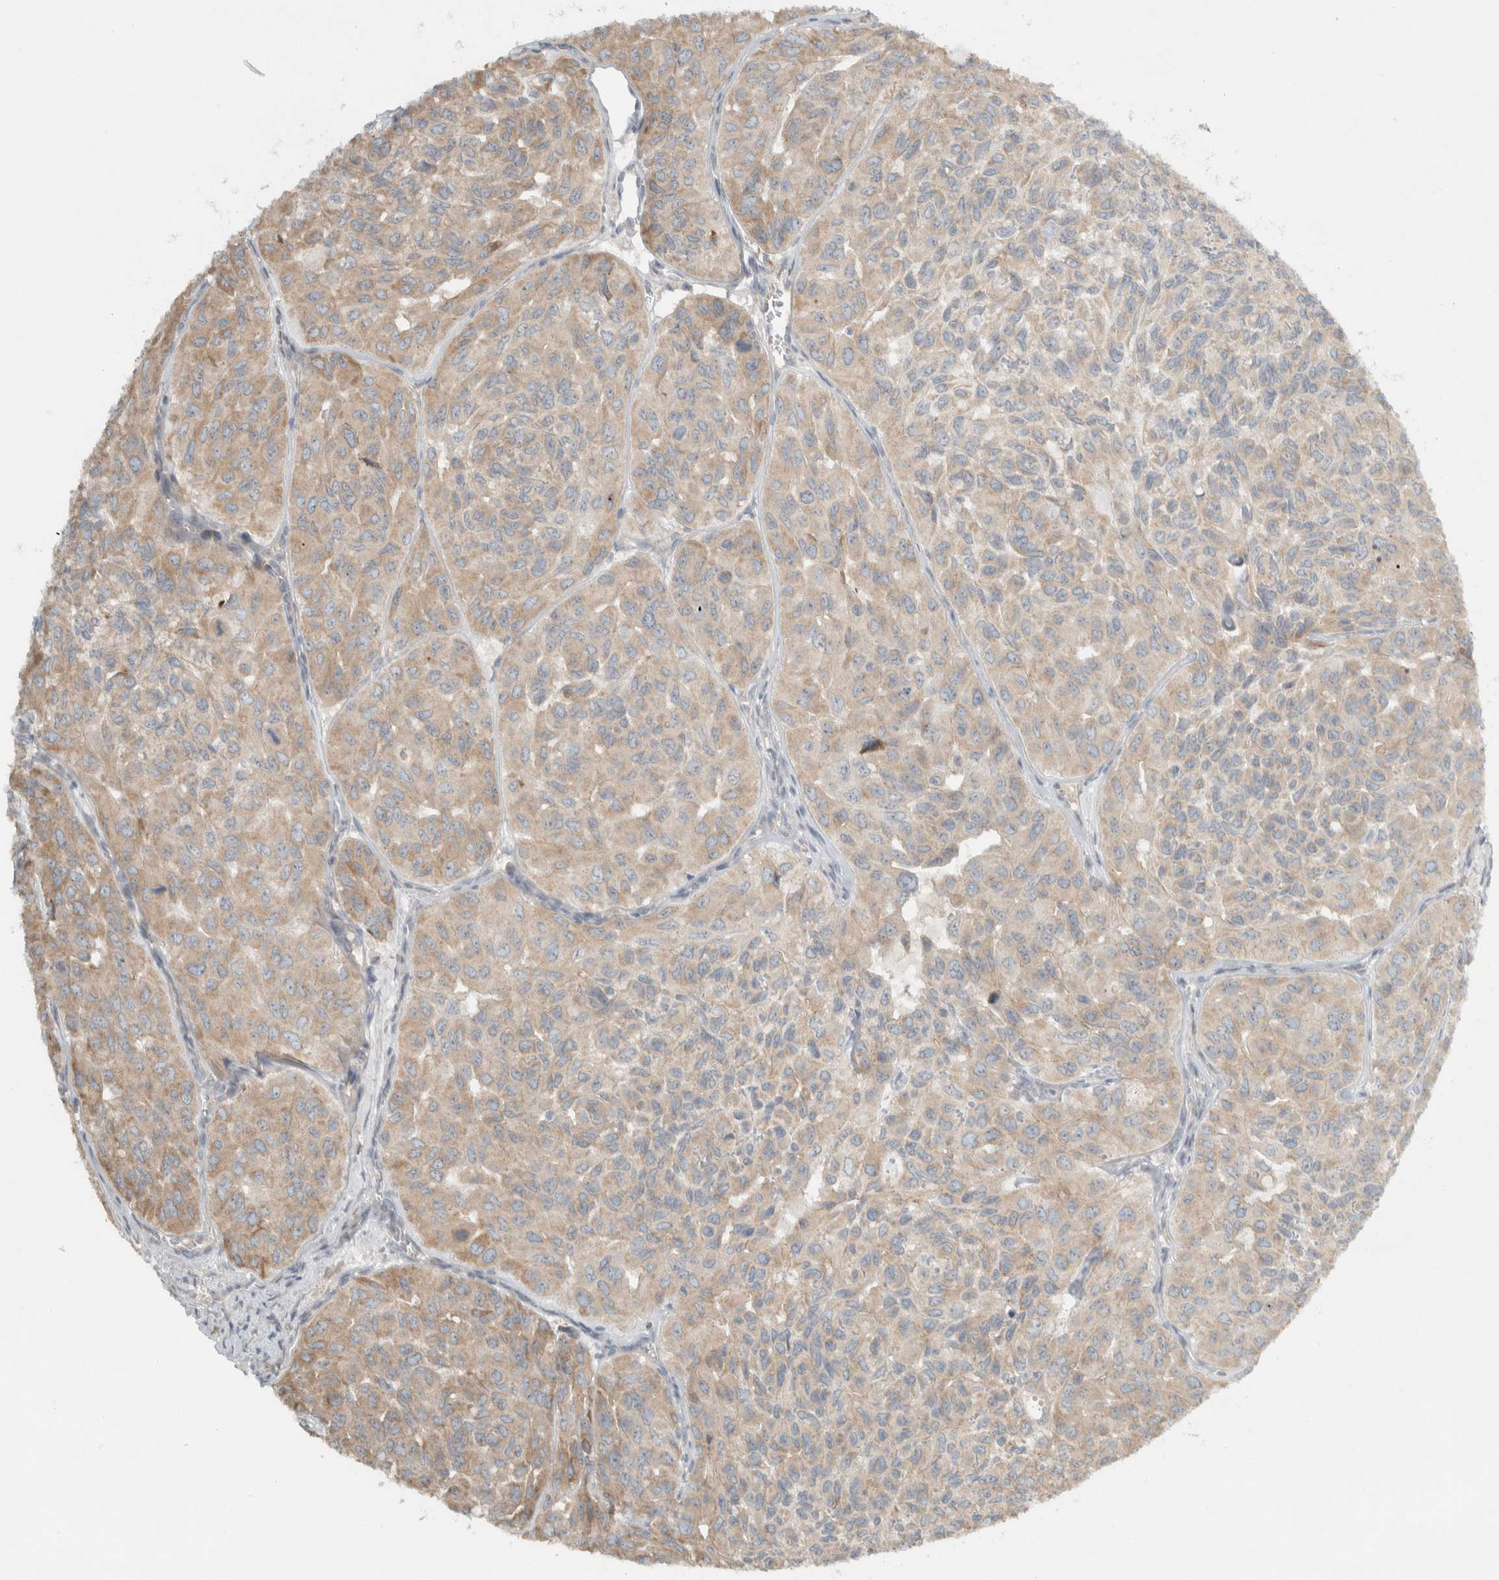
{"staining": {"intensity": "weak", "quantity": ">75%", "location": "cytoplasmic/membranous"}, "tissue": "head and neck cancer", "cell_type": "Tumor cells", "image_type": "cancer", "snomed": [{"axis": "morphology", "description": "Adenocarcinoma, NOS"}, {"axis": "topography", "description": "Salivary gland, NOS"}, {"axis": "topography", "description": "Head-Neck"}], "caption": "Brown immunohistochemical staining in human adenocarcinoma (head and neck) shows weak cytoplasmic/membranous positivity in about >75% of tumor cells.", "gene": "HGS", "patient": {"sex": "female", "age": 76}}